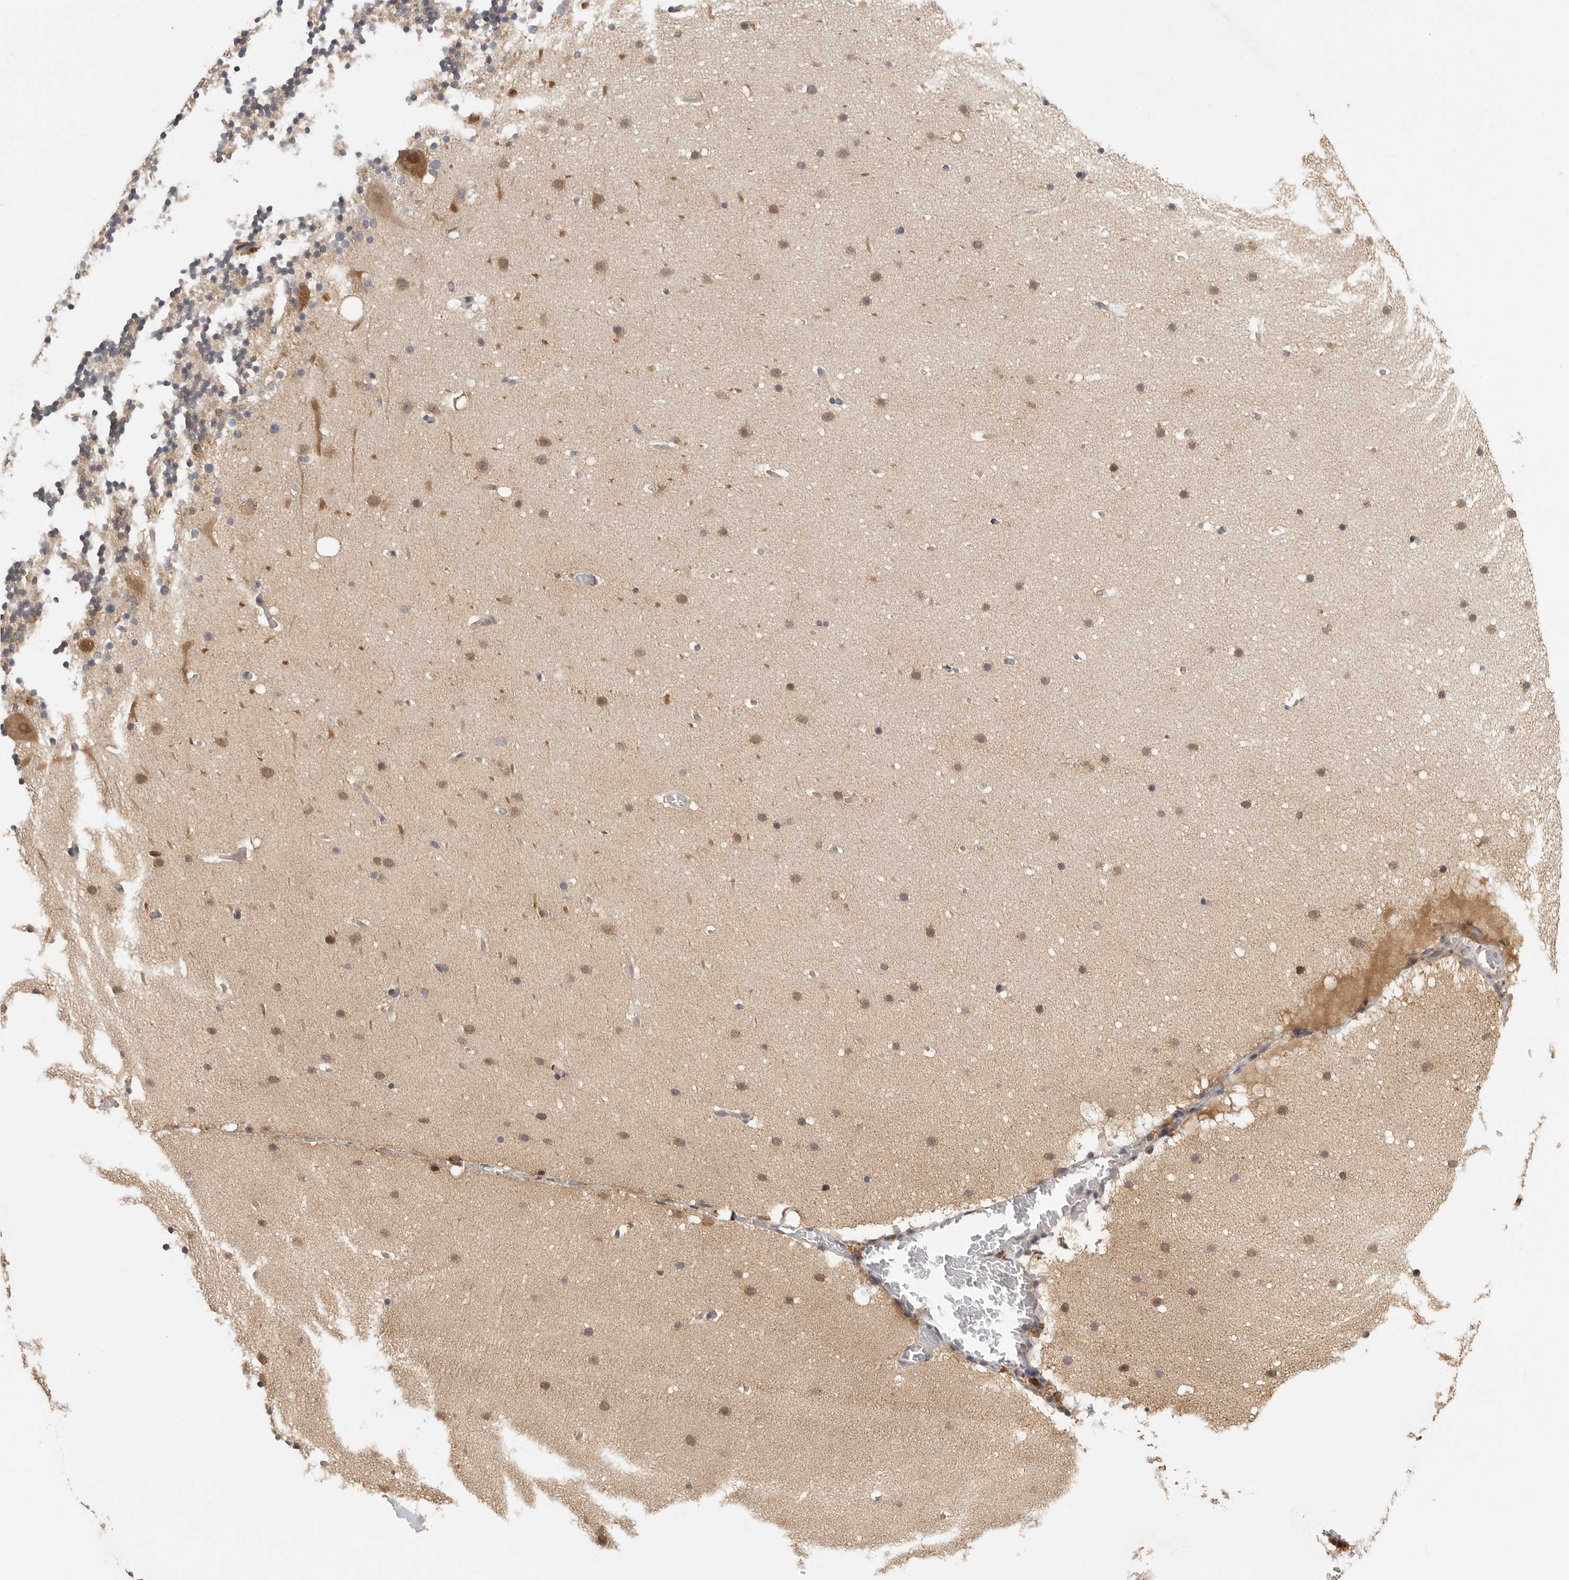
{"staining": {"intensity": "weak", "quantity": "25%-75%", "location": "cytoplasmic/membranous"}, "tissue": "cerebellum", "cell_type": "Cells in granular layer", "image_type": "normal", "snomed": [{"axis": "morphology", "description": "Normal tissue, NOS"}, {"axis": "topography", "description": "Cerebellum"}], "caption": "Protein staining of unremarkable cerebellum displays weak cytoplasmic/membranous positivity in approximately 25%-75% of cells in granular layer.", "gene": "CCT8", "patient": {"sex": "male", "age": 57}}